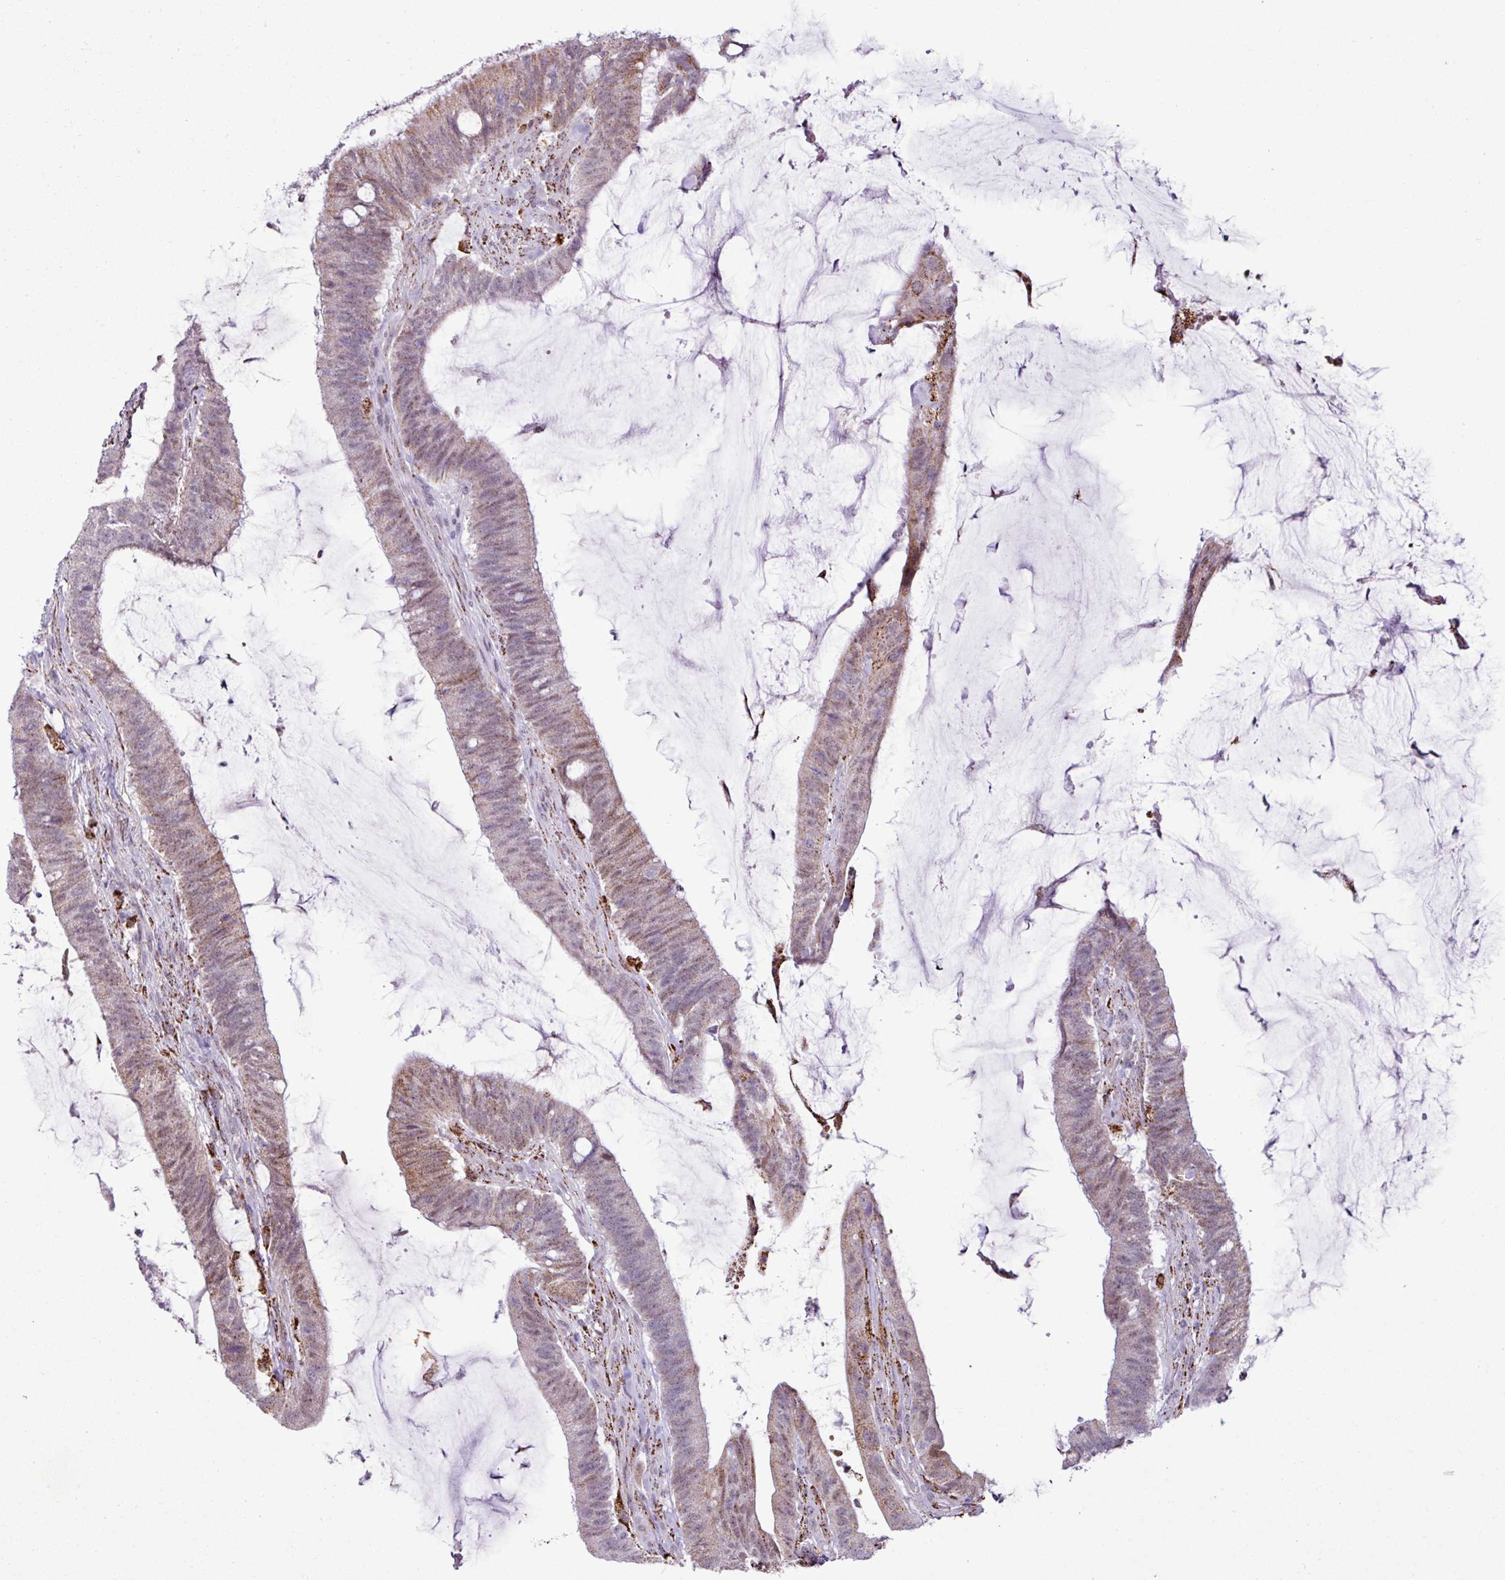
{"staining": {"intensity": "weak", "quantity": "25%-75%", "location": "cytoplasmic/membranous"}, "tissue": "colorectal cancer", "cell_type": "Tumor cells", "image_type": "cancer", "snomed": [{"axis": "morphology", "description": "Adenocarcinoma, NOS"}, {"axis": "topography", "description": "Colon"}], "caption": "Immunohistochemistry (IHC) image of neoplastic tissue: colorectal cancer (adenocarcinoma) stained using immunohistochemistry displays low levels of weak protein expression localized specifically in the cytoplasmic/membranous of tumor cells, appearing as a cytoplasmic/membranous brown color.", "gene": "SGPP1", "patient": {"sex": "female", "age": 43}}